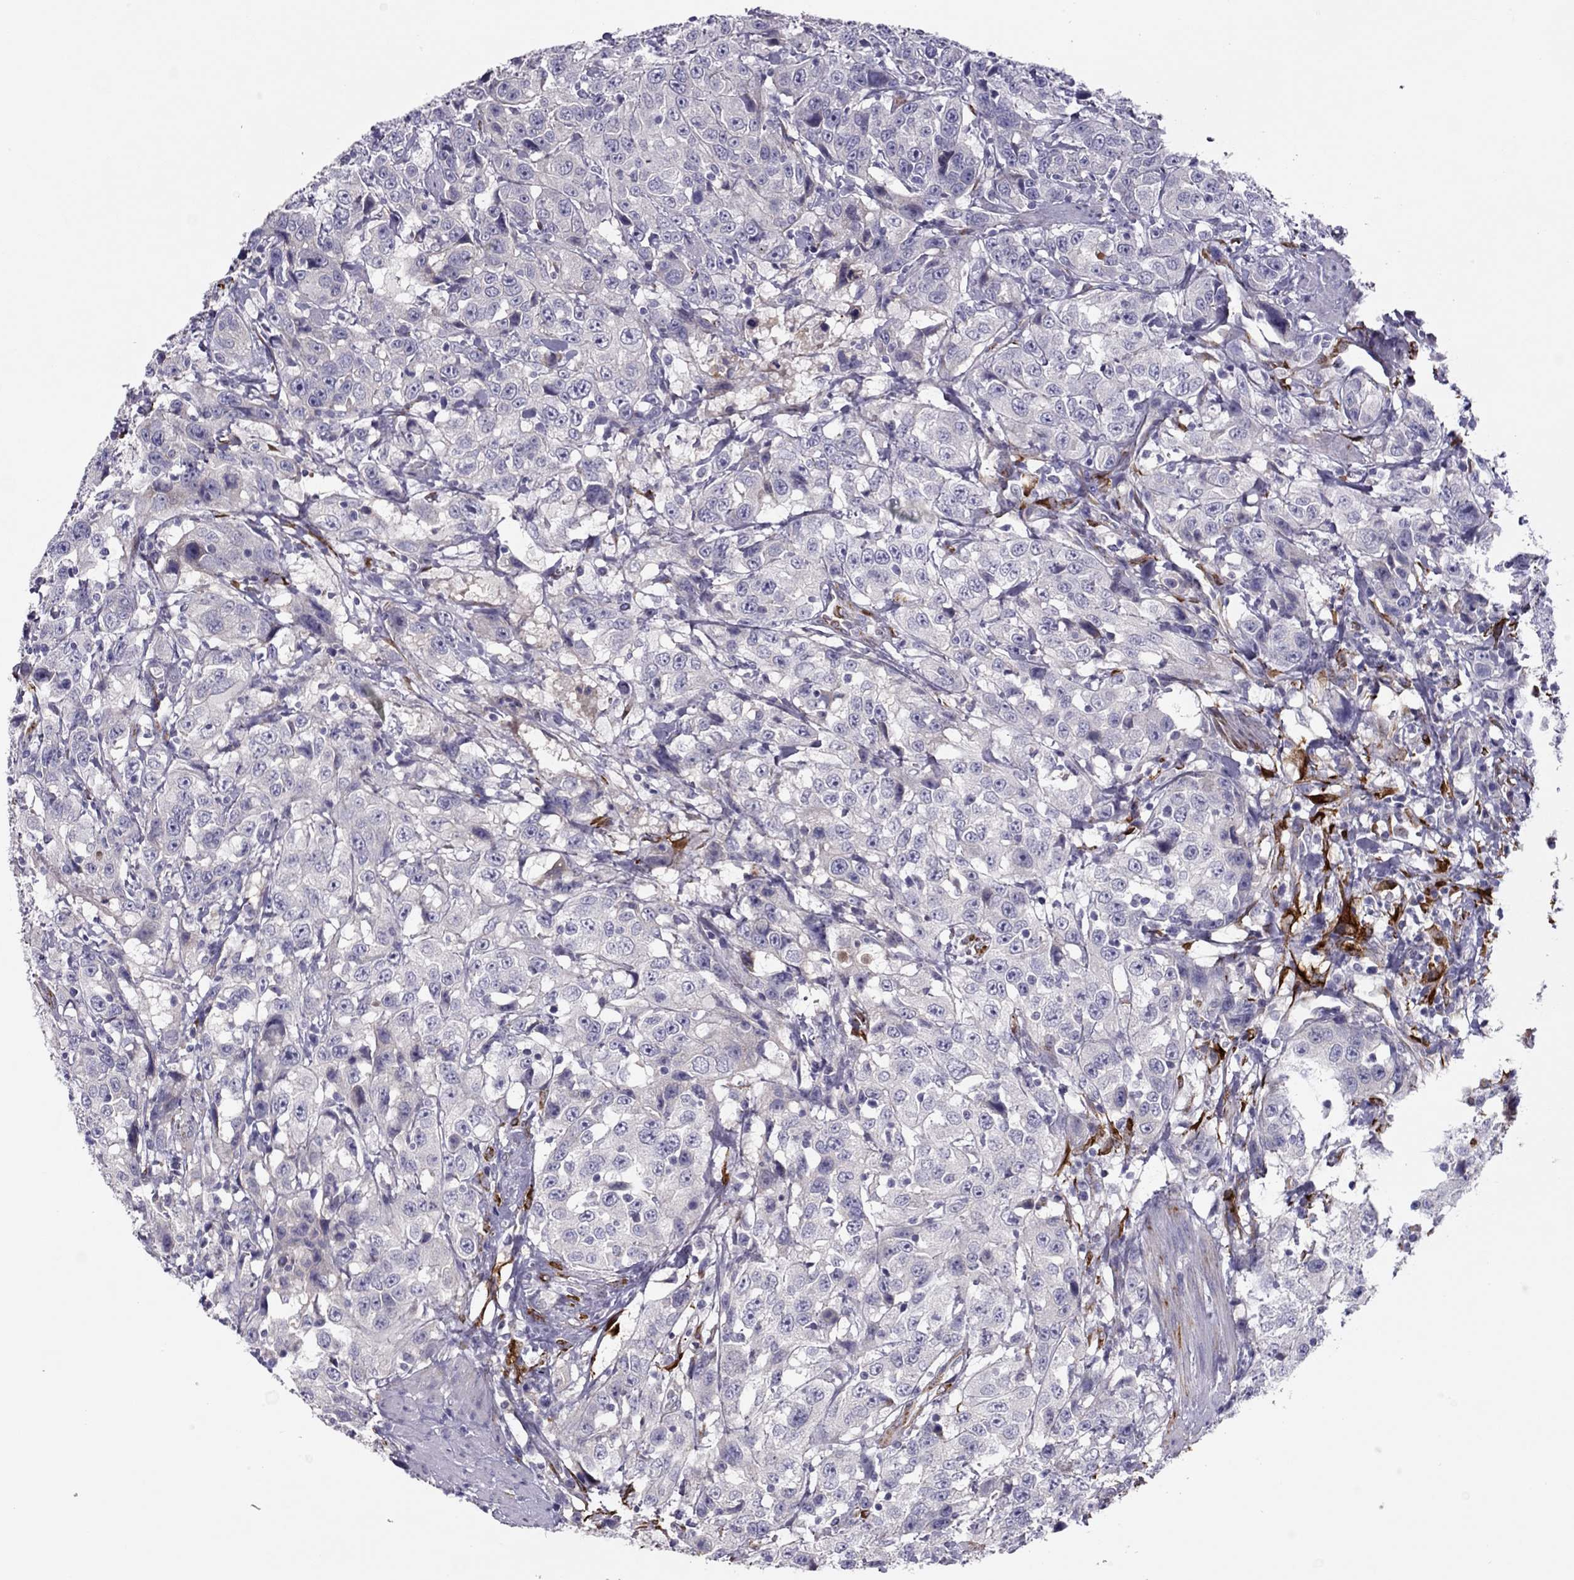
{"staining": {"intensity": "negative", "quantity": "none", "location": "none"}, "tissue": "urothelial cancer", "cell_type": "Tumor cells", "image_type": "cancer", "snomed": [{"axis": "morphology", "description": "Urothelial carcinoma, NOS"}, {"axis": "morphology", "description": "Urothelial carcinoma, High grade"}, {"axis": "topography", "description": "Urinary bladder"}], "caption": "Protein analysis of urothelial carcinoma (high-grade) reveals no significant expression in tumor cells.", "gene": "RHD", "patient": {"sex": "female", "age": 73}}